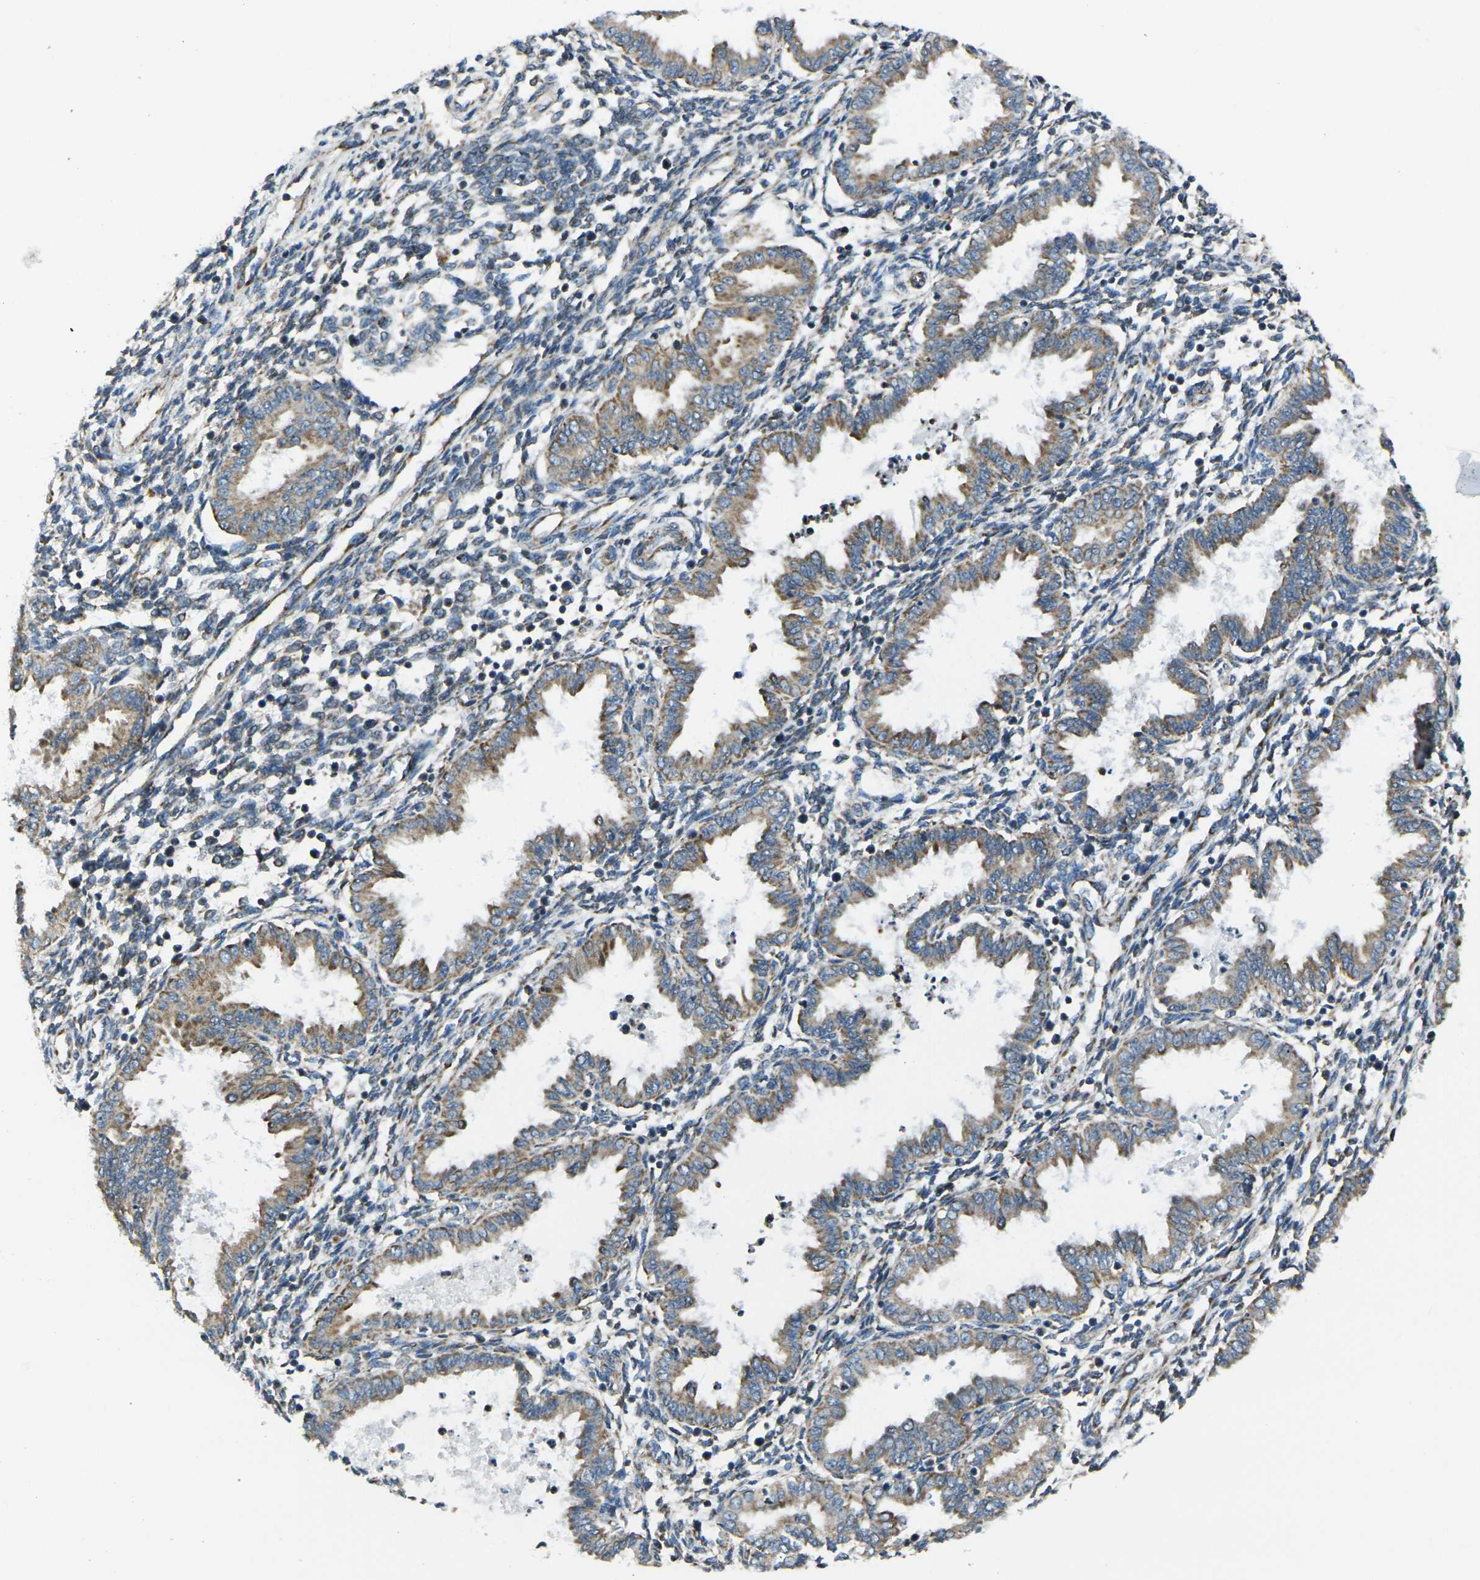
{"staining": {"intensity": "weak", "quantity": "<25%", "location": "cytoplasmic/membranous"}, "tissue": "endometrium", "cell_type": "Cells in endometrial stroma", "image_type": "normal", "snomed": [{"axis": "morphology", "description": "Normal tissue, NOS"}, {"axis": "topography", "description": "Endometrium"}], "caption": "This is an immunohistochemistry histopathology image of unremarkable human endometrium. There is no positivity in cells in endometrial stroma.", "gene": "TMEM120B", "patient": {"sex": "female", "age": 33}}